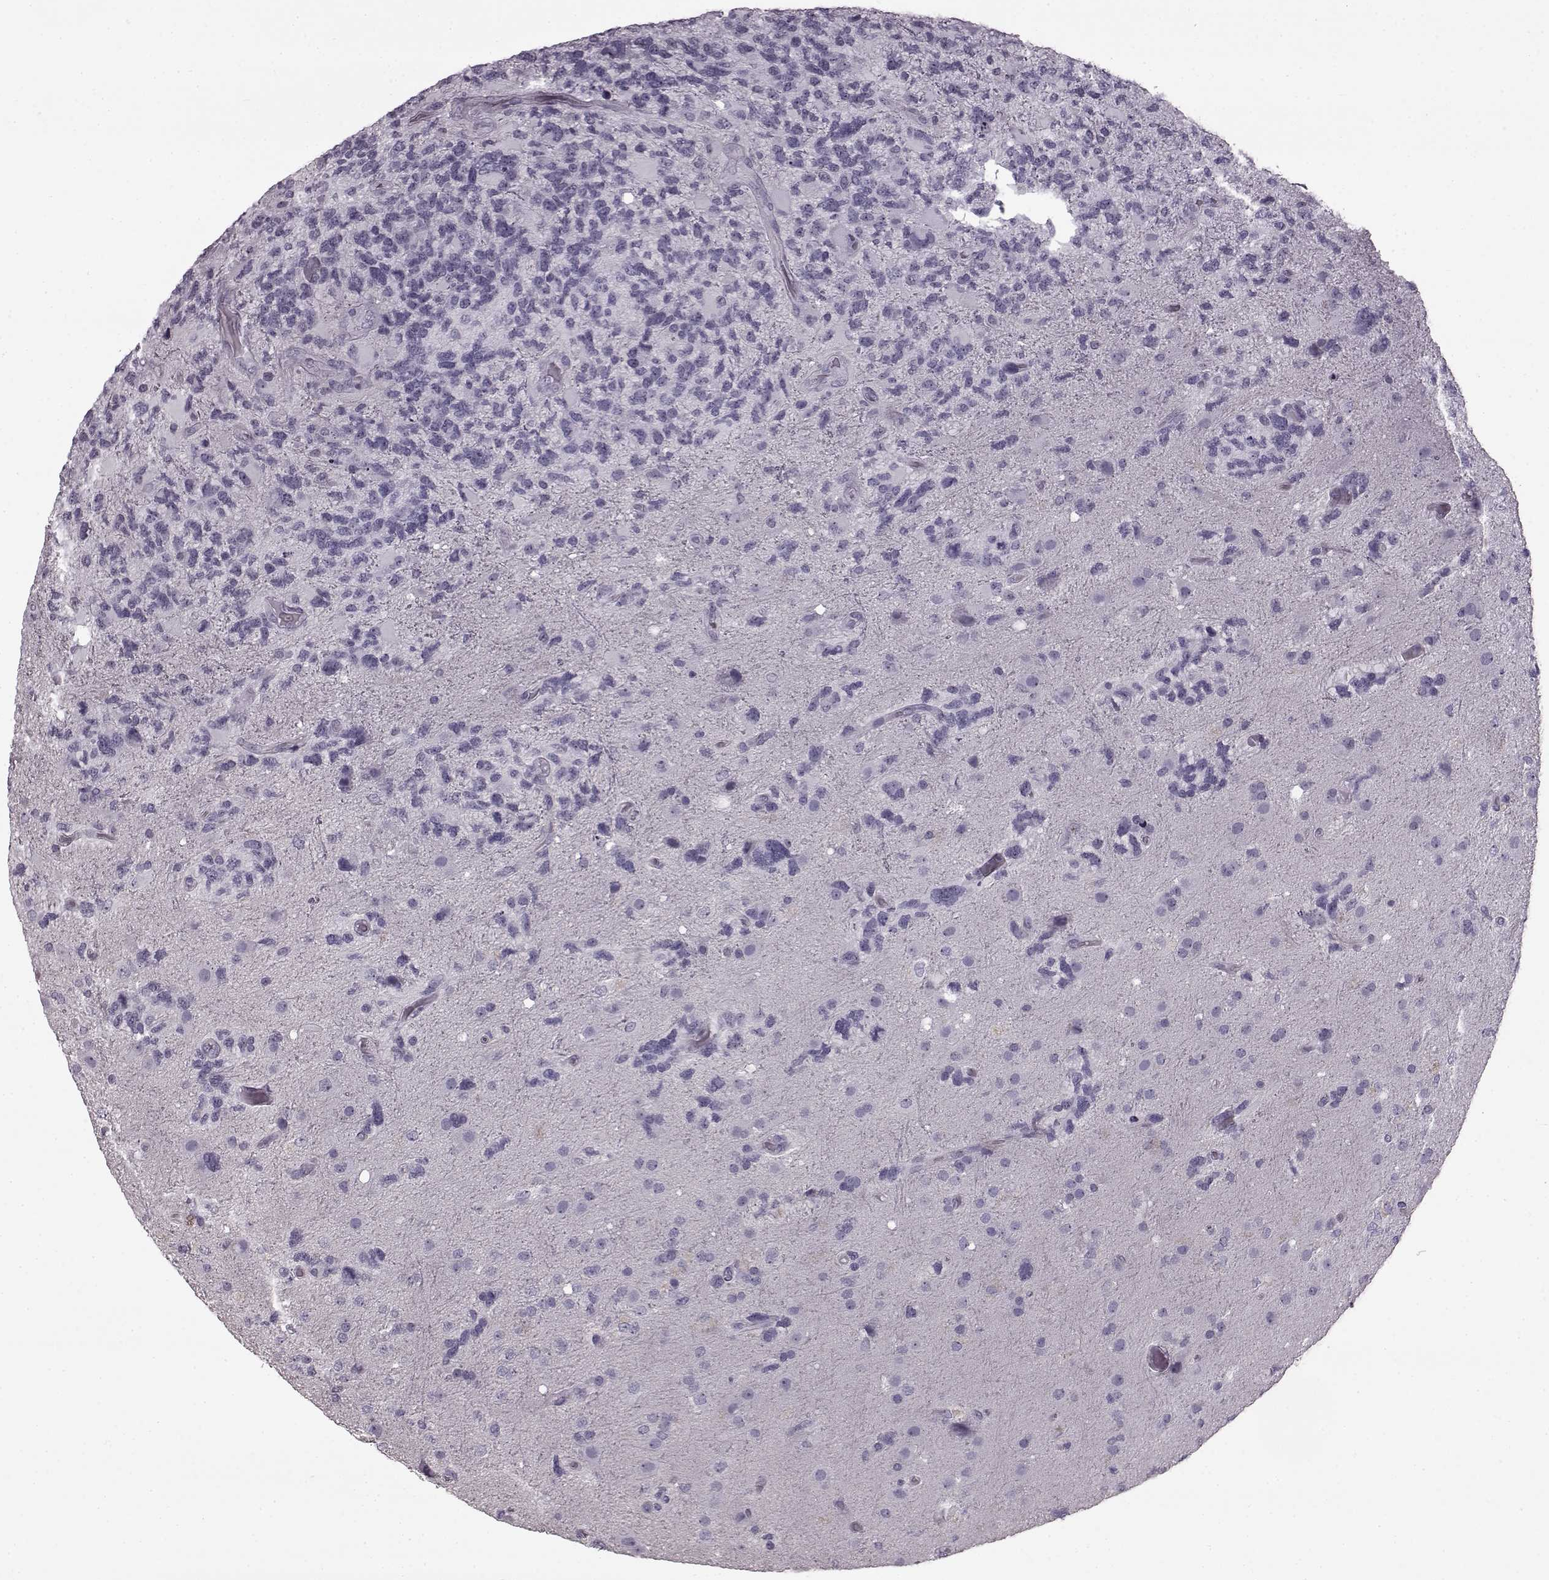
{"staining": {"intensity": "negative", "quantity": "none", "location": "none"}, "tissue": "glioma", "cell_type": "Tumor cells", "image_type": "cancer", "snomed": [{"axis": "morphology", "description": "Glioma, malignant, High grade"}, {"axis": "topography", "description": "Brain"}], "caption": "An IHC photomicrograph of glioma is shown. There is no staining in tumor cells of glioma. The staining is performed using DAB brown chromogen with nuclei counter-stained in using hematoxylin.", "gene": "PRPH2", "patient": {"sex": "female", "age": 71}}